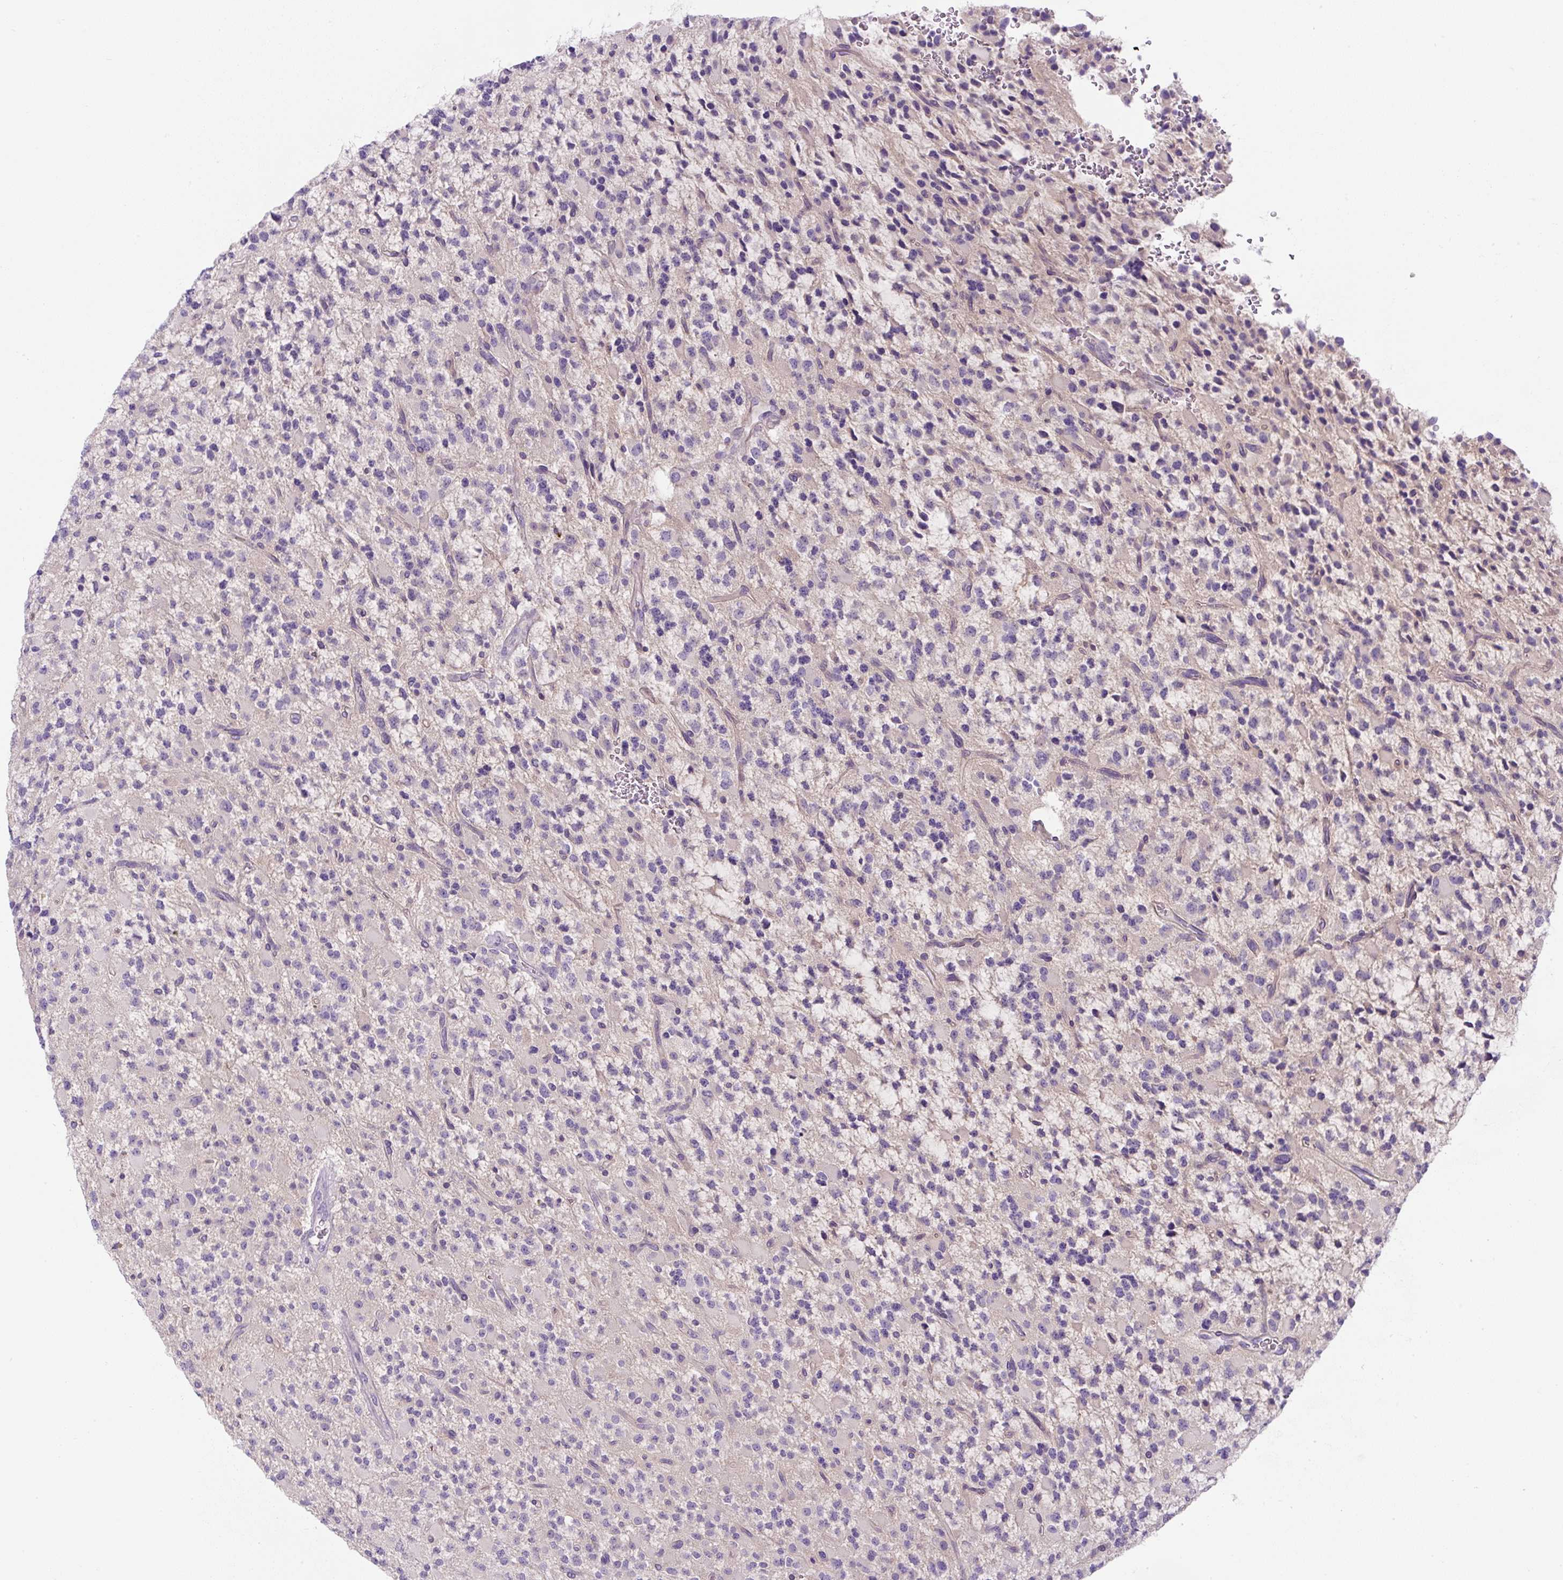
{"staining": {"intensity": "negative", "quantity": "none", "location": "none"}, "tissue": "glioma", "cell_type": "Tumor cells", "image_type": "cancer", "snomed": [{"axis": "morphology", "description": "Glioma, malignant, High grade"}, {"axis": "topography", "description": "Brain"}], "caption": "An immunohistochemistry image of glioma is shown. There is no staining in tumor cells of glioma.", "gene": "UBL3", "patient": {"sex": "male", "age": 34}}